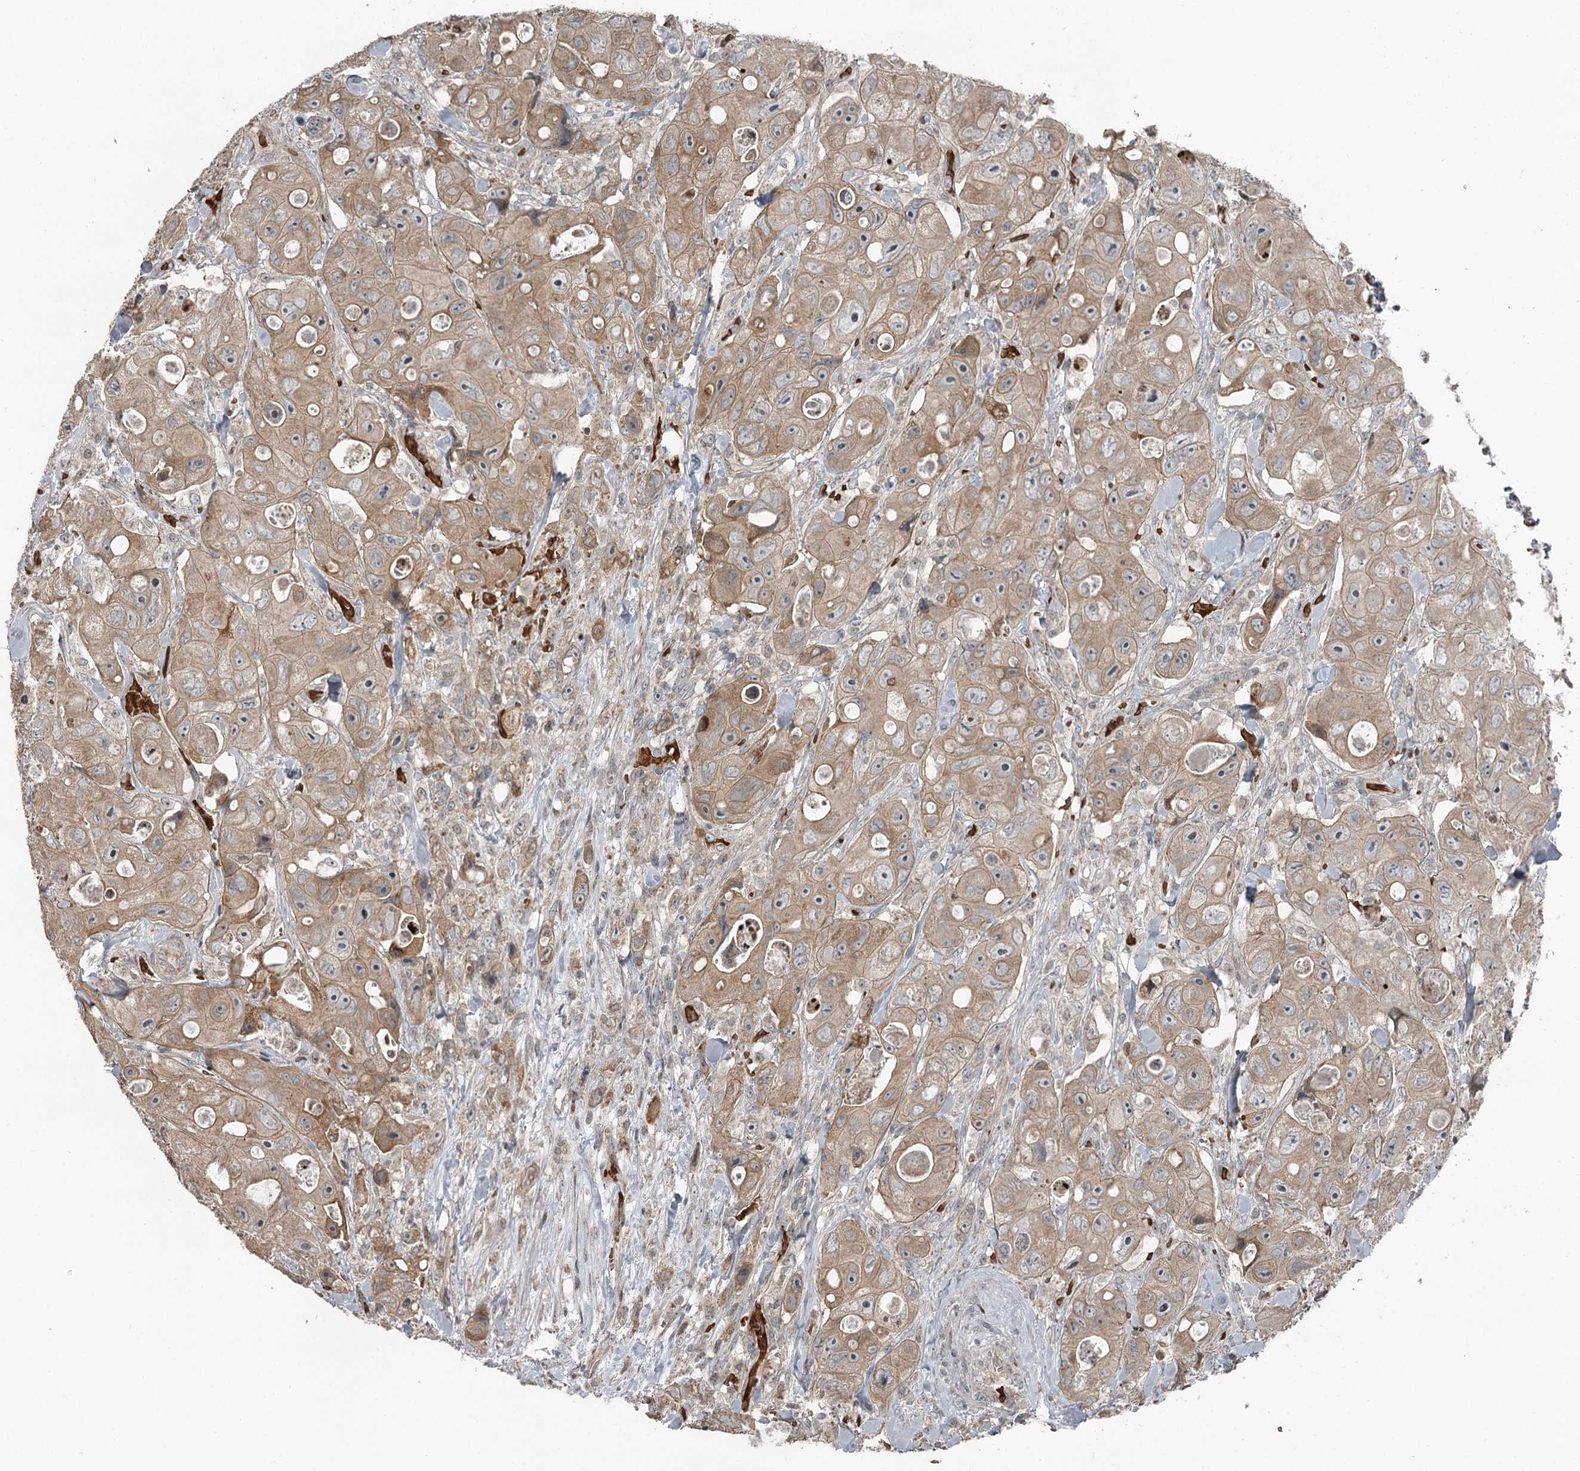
{"staining": {"intensity": "moderate", "quantity": ">75%", "location": "cytoplasmic/membranous"}, "tissue": "colorectal cancer", "cell_type": "Tumor cells", "image_type": "cancer", "snomed": [{"axis": "morphology", "description": "Adenocarcinoma, NOS"}, {"axis": "topography", "description": "Colon"}], "caption": "Colorectal adenocarcinoma was stained to show a protein in brown. There is medium levels of moderate cytoplasmic/membranous staining in approximately >75% of tumor cells.", "gene": "RASSF8", "patient": {"sex": "female", "age": 46}}